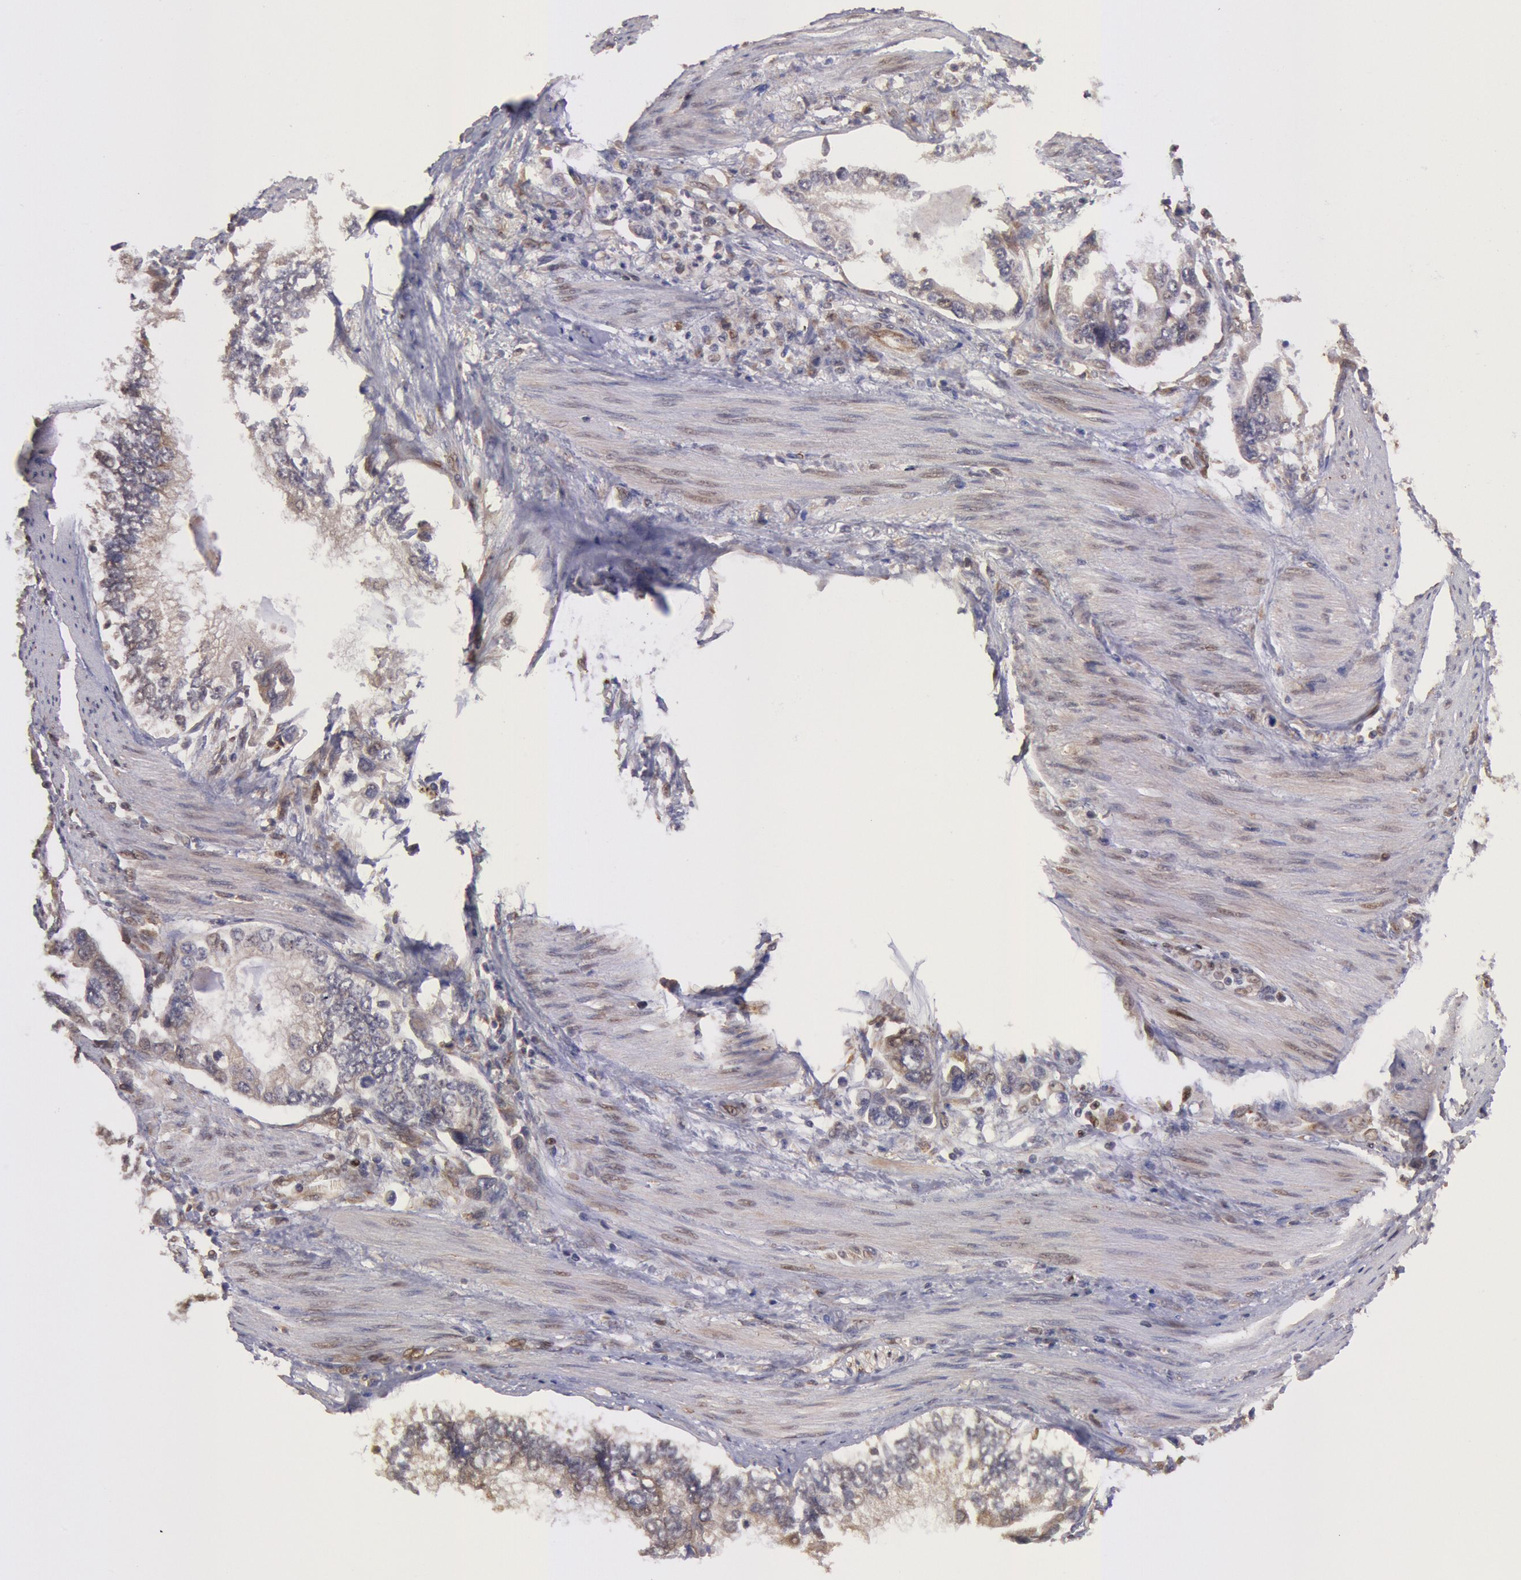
{"staining": {"intensity": "weak", "quantity": ">75%", "location": "cytoplasmic/membranous,nuclear"}, "tissue": "stomach cancer", "cell_type": "Tumor cells", "image_type": "cancer", "snomed": [{"axis": "morphology", "description": "Adenocarcinoma, NOS"}, {"axis": "topography", "description": "Pancreas"}, {"axis": "topography", "description": "Stomach, upper"}], "caption": "High-magnification brightfield microscopy of stomach cancer (adenocarcinoma) stained with DAB (brown) and counterstained with hematoxylin (blue). tumor cells exhibit weak cytoplasmic/membranous and nuclear positivity is seen in approximately>75% of cells.", "gene": "COMT", "patient": {"sex": "male", "age": 77}}